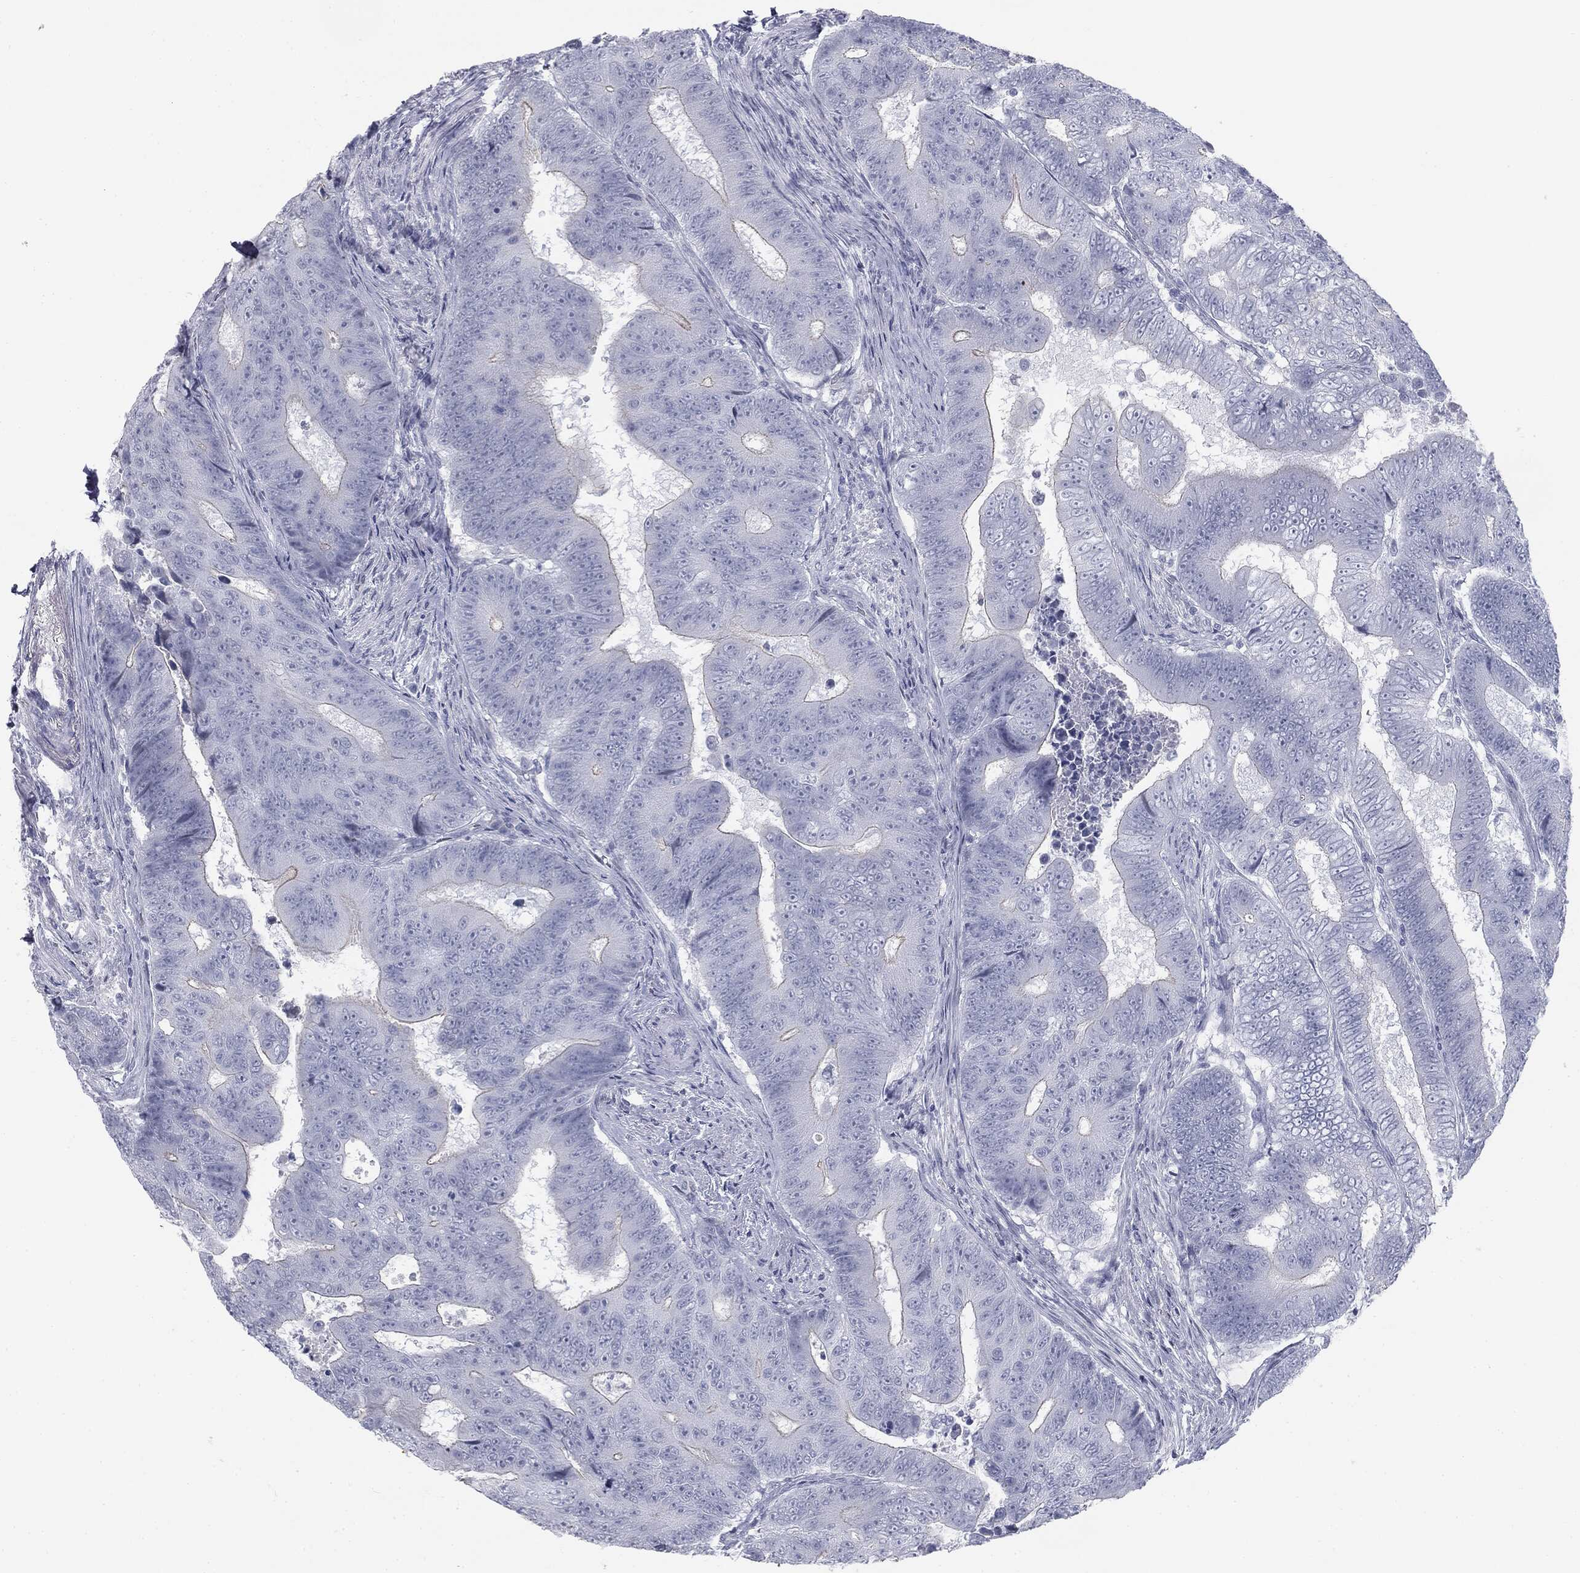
{"staining": {"intensity": "negative", "quantity": "none", "location": "none"}, "tissue": "colorectal cancer", "cell_type": "Tumor cells", "image_type": "cancer", "snomed": [{"axis": "morphology", "description": "Adenocarcinoma, NOS"}, {"axis": "topography", "description": "Colon"}], "caption": "The image displays no significant expression in tumor cells of adenocarcinoma (colorectal). (Brightfield microscopy of DAB (3,3'-diaminobenzidine) immunohistochemistry at high magnification).", "gene": "TPO", "patient": {"sex": "female", "age": 48}}